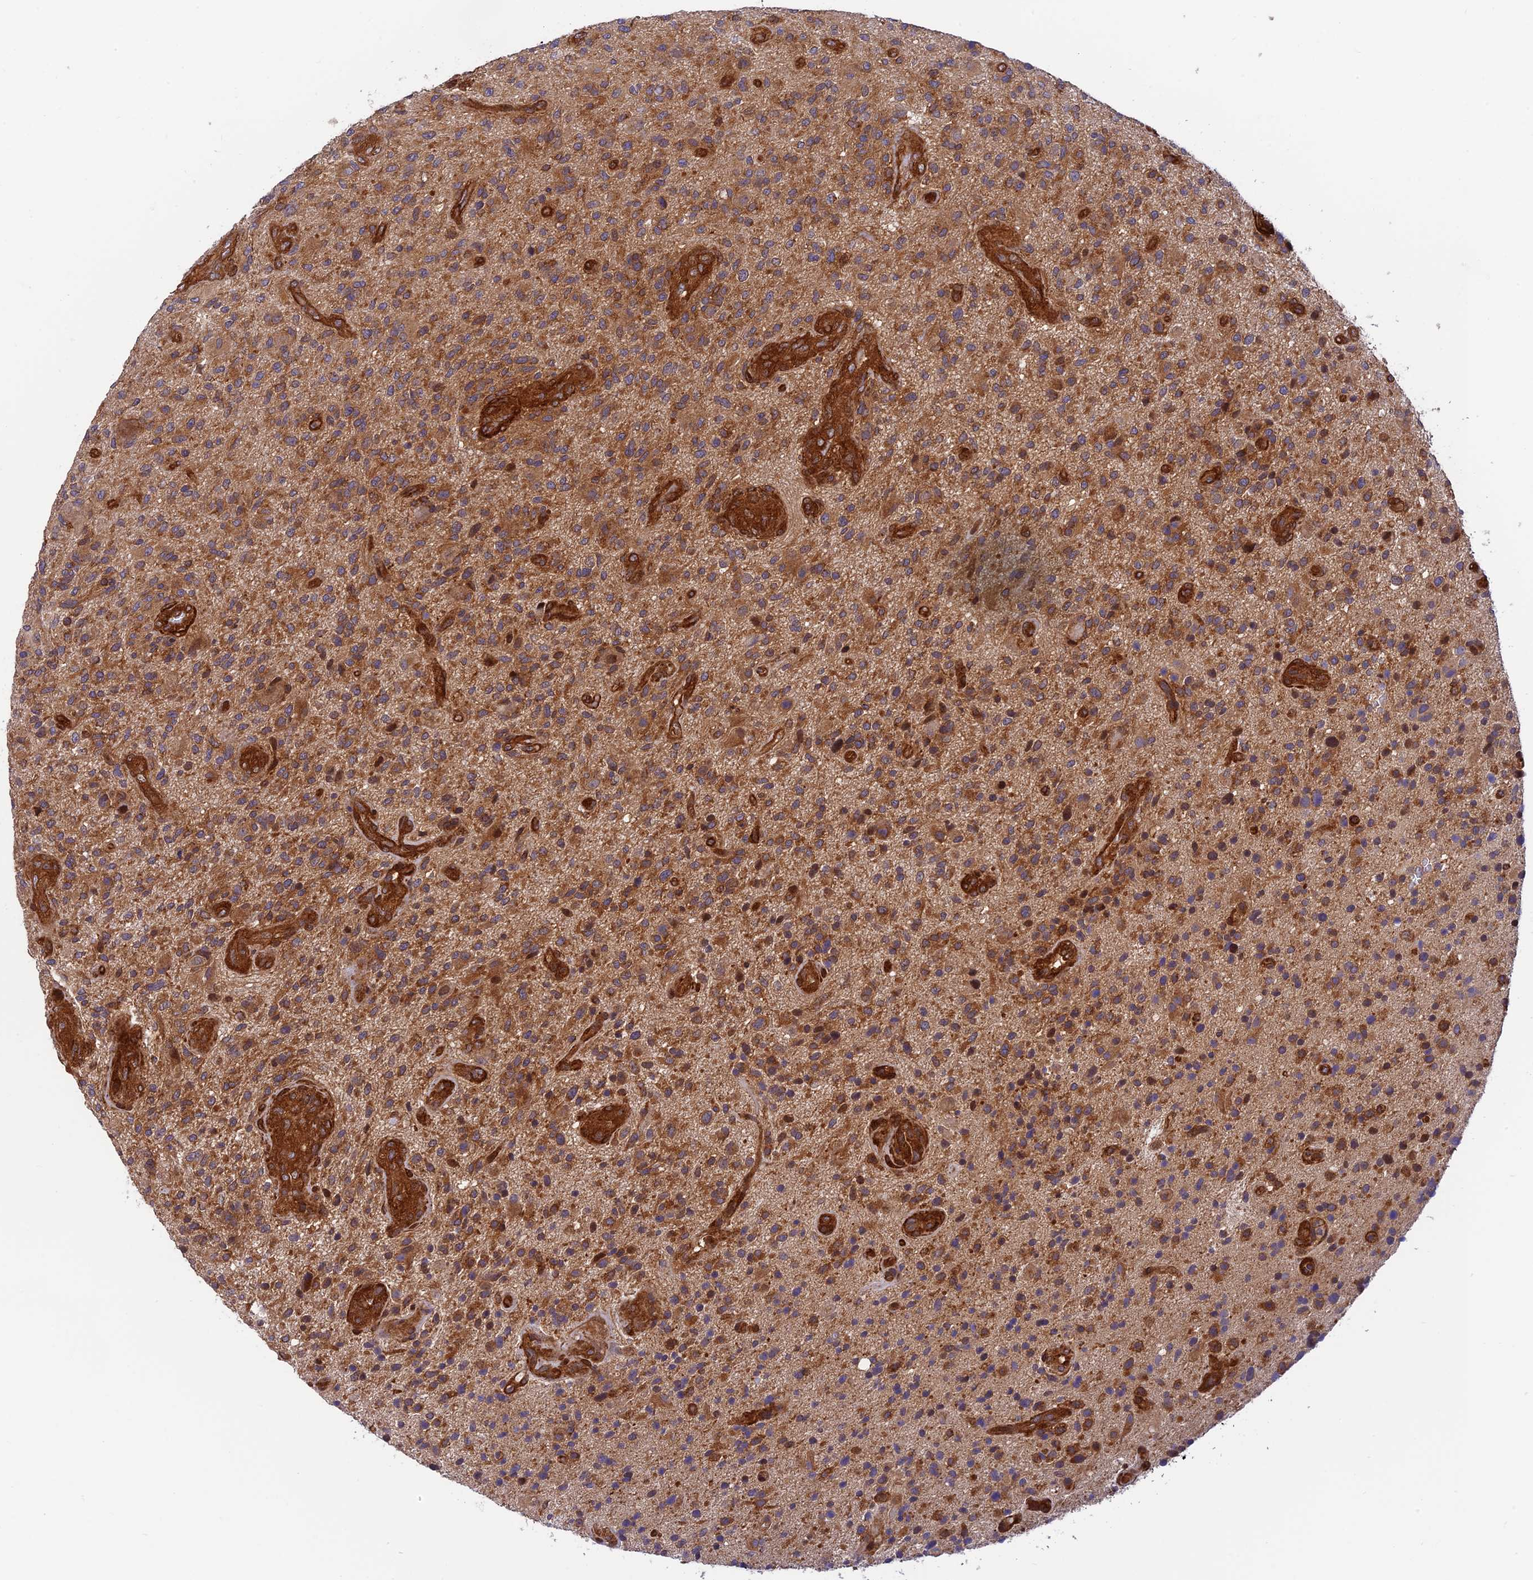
{"staining": {"intensity": "strong", "quantity": "25%-75%", "location": "cytoplasmic/membranous"}, "tissue": "glioma", "cell_type": "Tumor cells", "image_type": "cancer", "snomed": [{"axis": "morphology", "description": "Glioma, malignant, High grade"}, {"axis": "topography", "description": "Brain"}], "caption": "Immunohistochemistry photomicrograph of human glioma stained for a protein (brown), which exhibits high levels of strong cytoplasmic/membranous staining in approximately 25%-75% of tumor cells.", "gene": "EVI5L", "patient": {"sex": "male", "age": 47}}